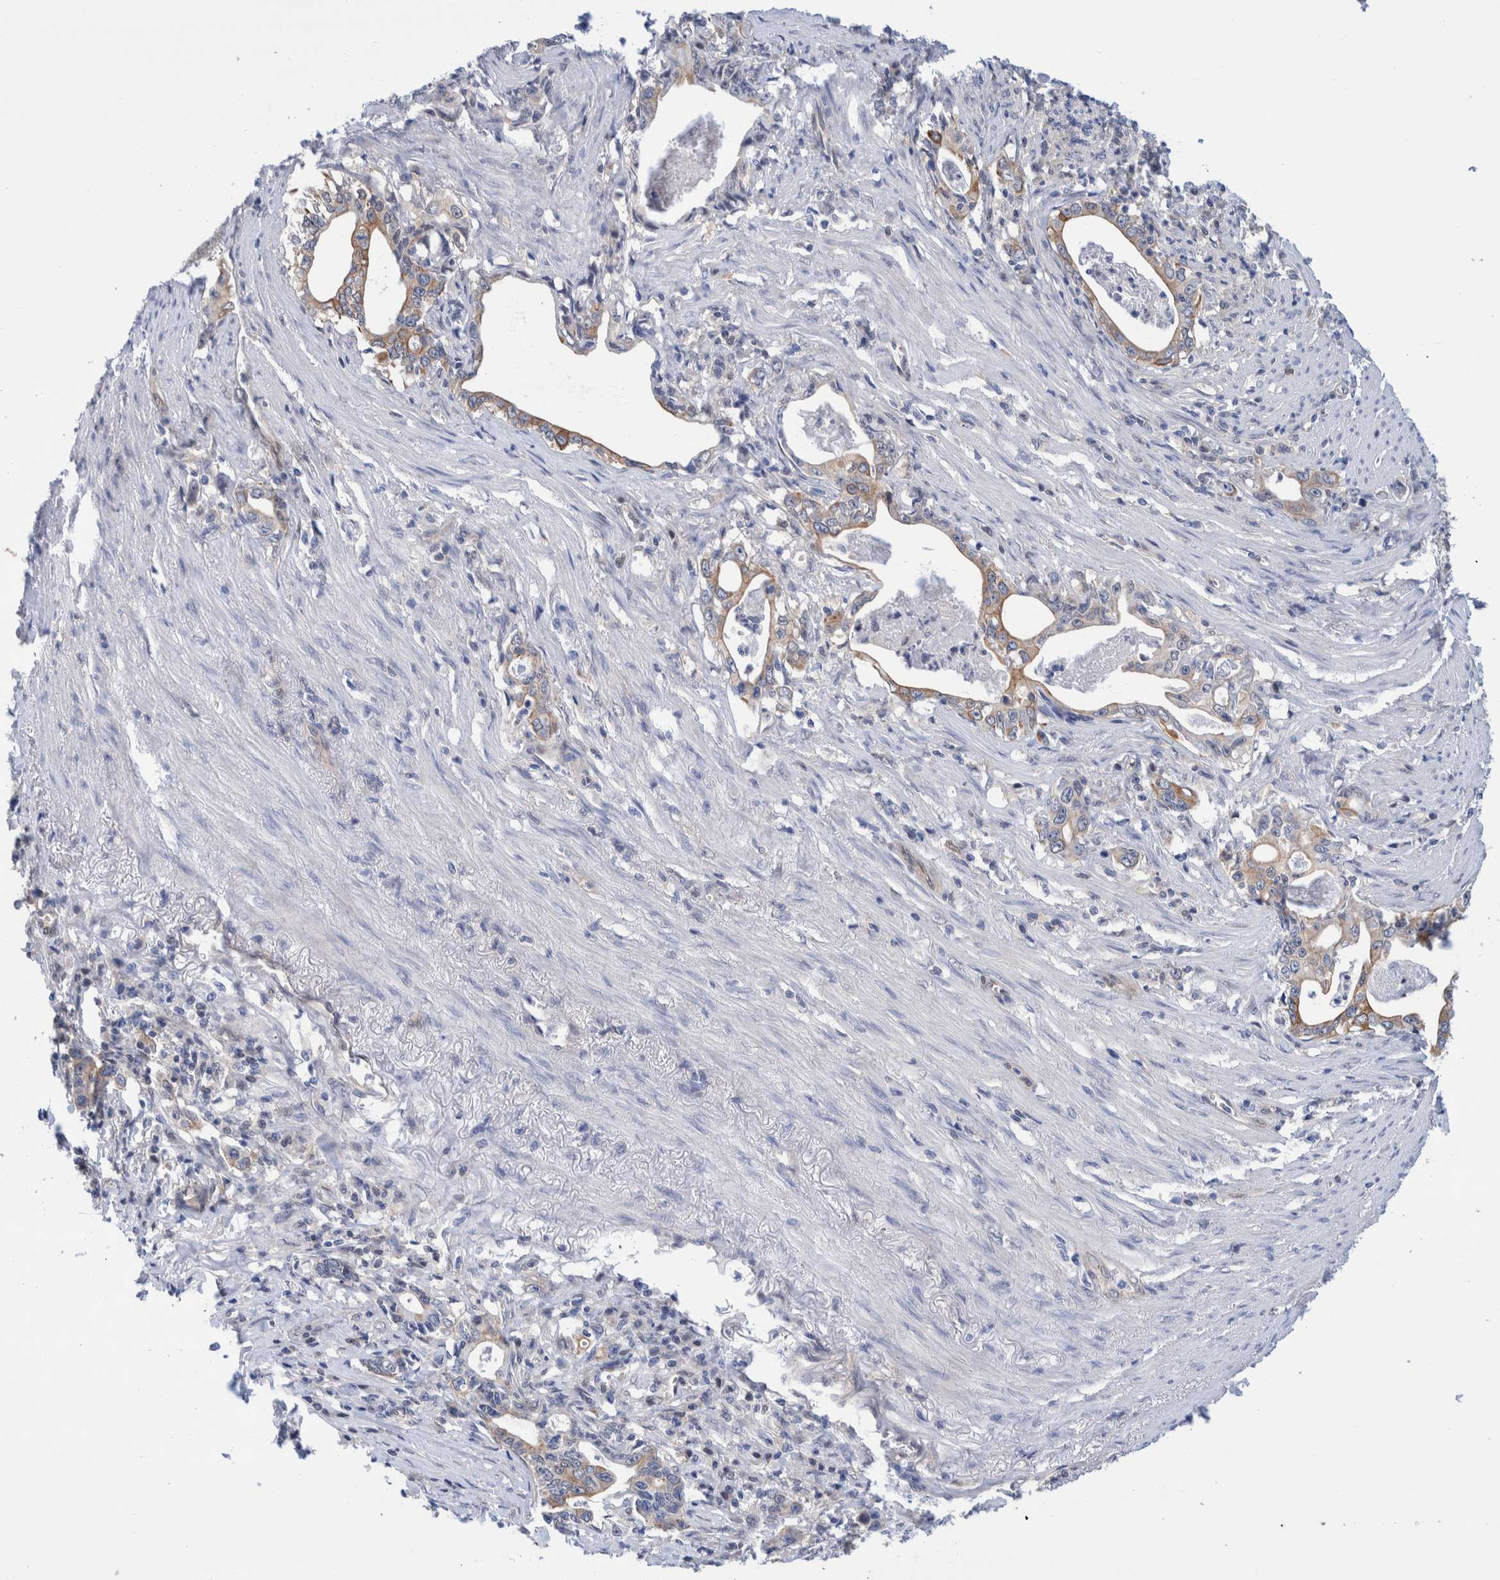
{"staining": {"intensity": "moderate", "quantity": ">75%", "location": "cytoplasmic/membranous"}, "tissue": "stomach cancer", "cell_type": "Tumor cells", "image_type": "cancer", "snomed": [{"axis": "morphology", "description": "Adenocarcinoma, NOS"}, {"axis": "topography", "description": "Stomach, lower"}], "caption": "Immunohistochemistry photomicrograph of neoplastic tissue: stomach adenocarcinoma stained using immunohistochemistry reveals medium levels of moderate protein expression localized specifically in the cytoplasmic/membranous of tumor cells, appearing as a cytoplasmic/membranous brown color.", "gene": "PFAS", "patient": {"sex": "female", "age": 72}}